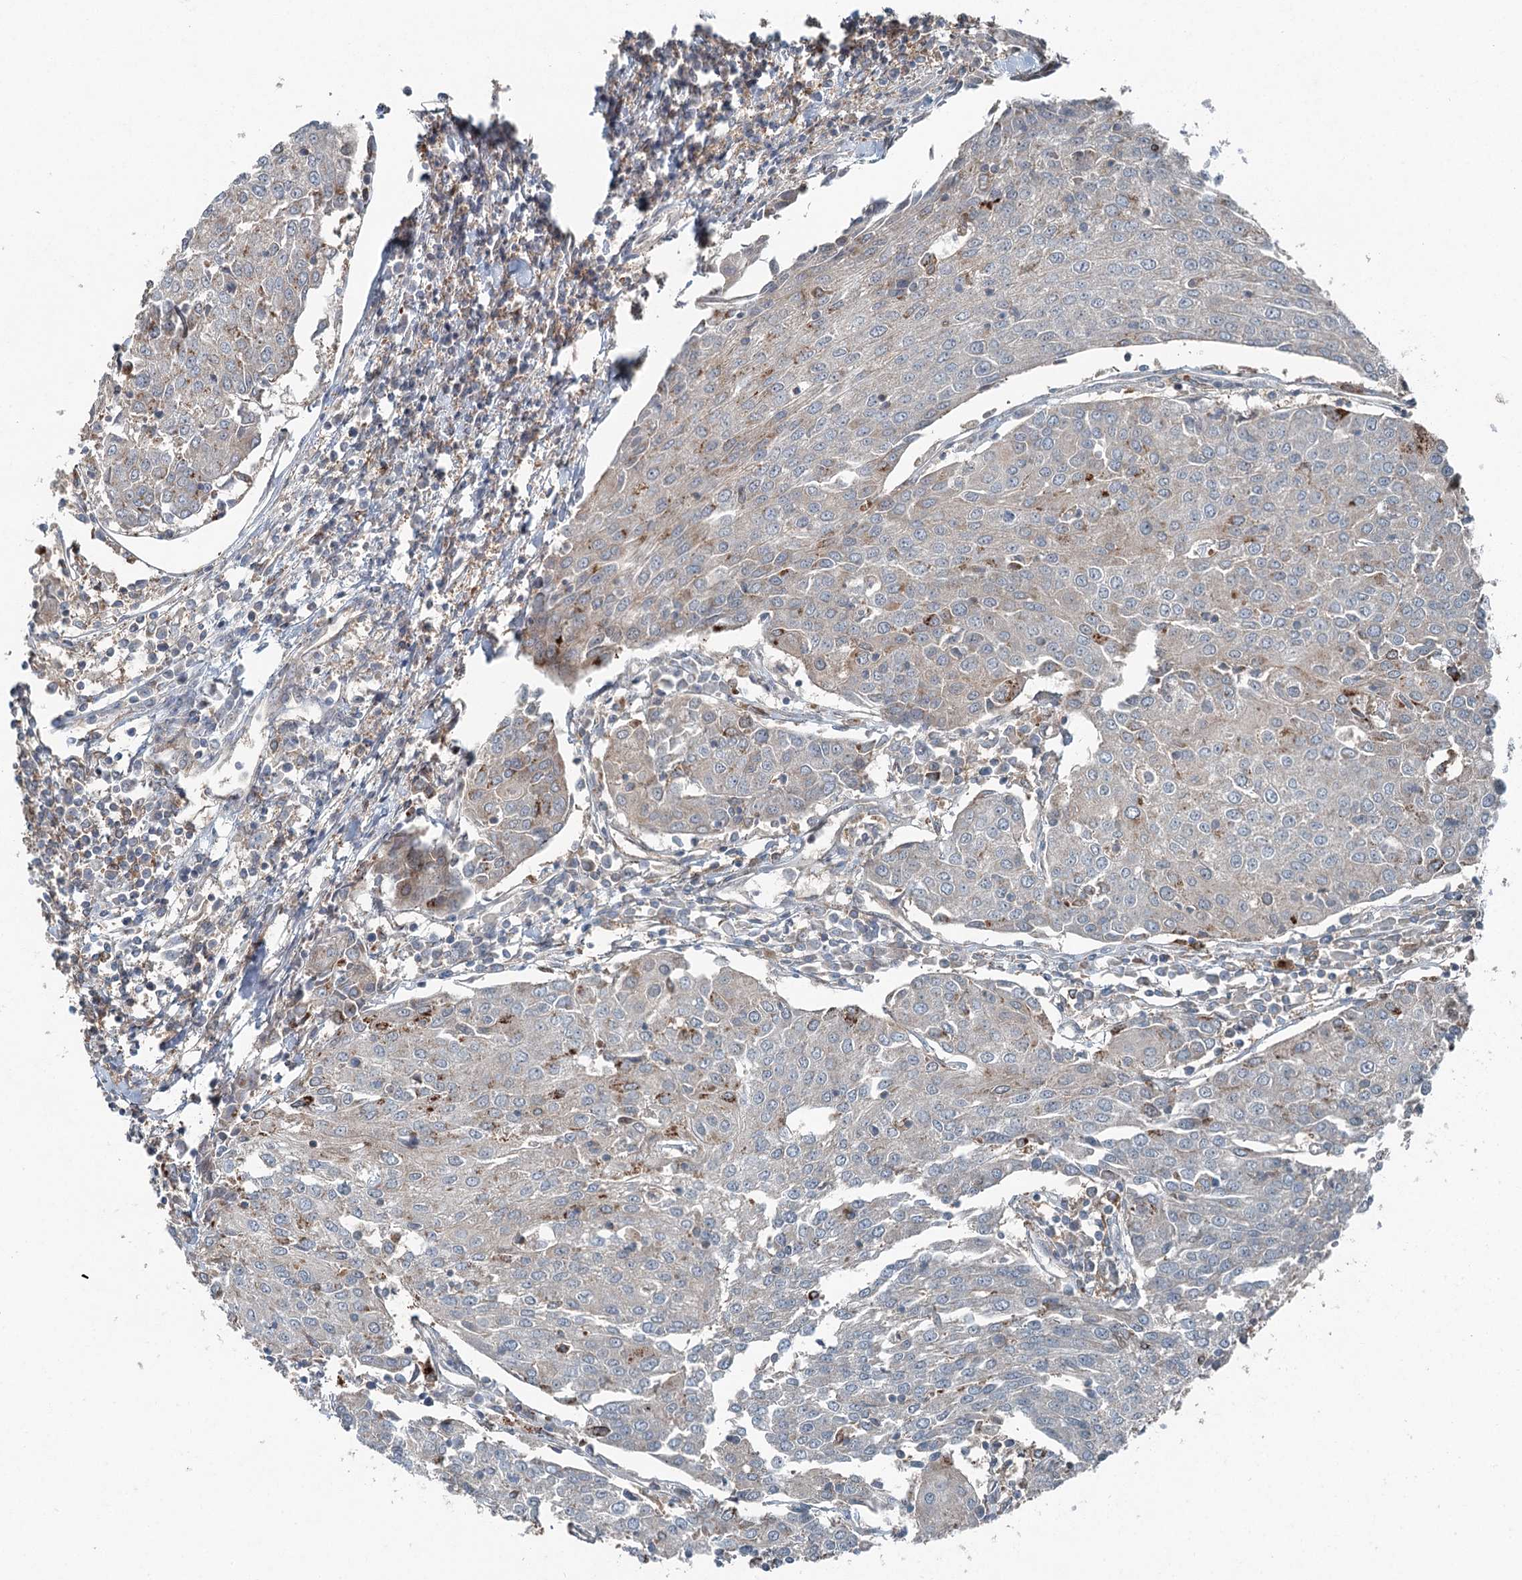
{"staining": {"intensity": "negative", "quantity": "none", "location": "none"}, "tissue": "urothelial cancer", "cell_type": "Tumor cells", "image_type": "cancer", "snomed": [{"axis": "morphology", "description": "Urothelial carcinoma, High grade"}, {"axis": "topography", "description": "Urinary bladder"}], "caption": "Immunohistochemistry of human urothelial cancer reveals no expression in tumor cells.", "gene": "SKIC3", "patient": {"sex": "female", "age": 85}}